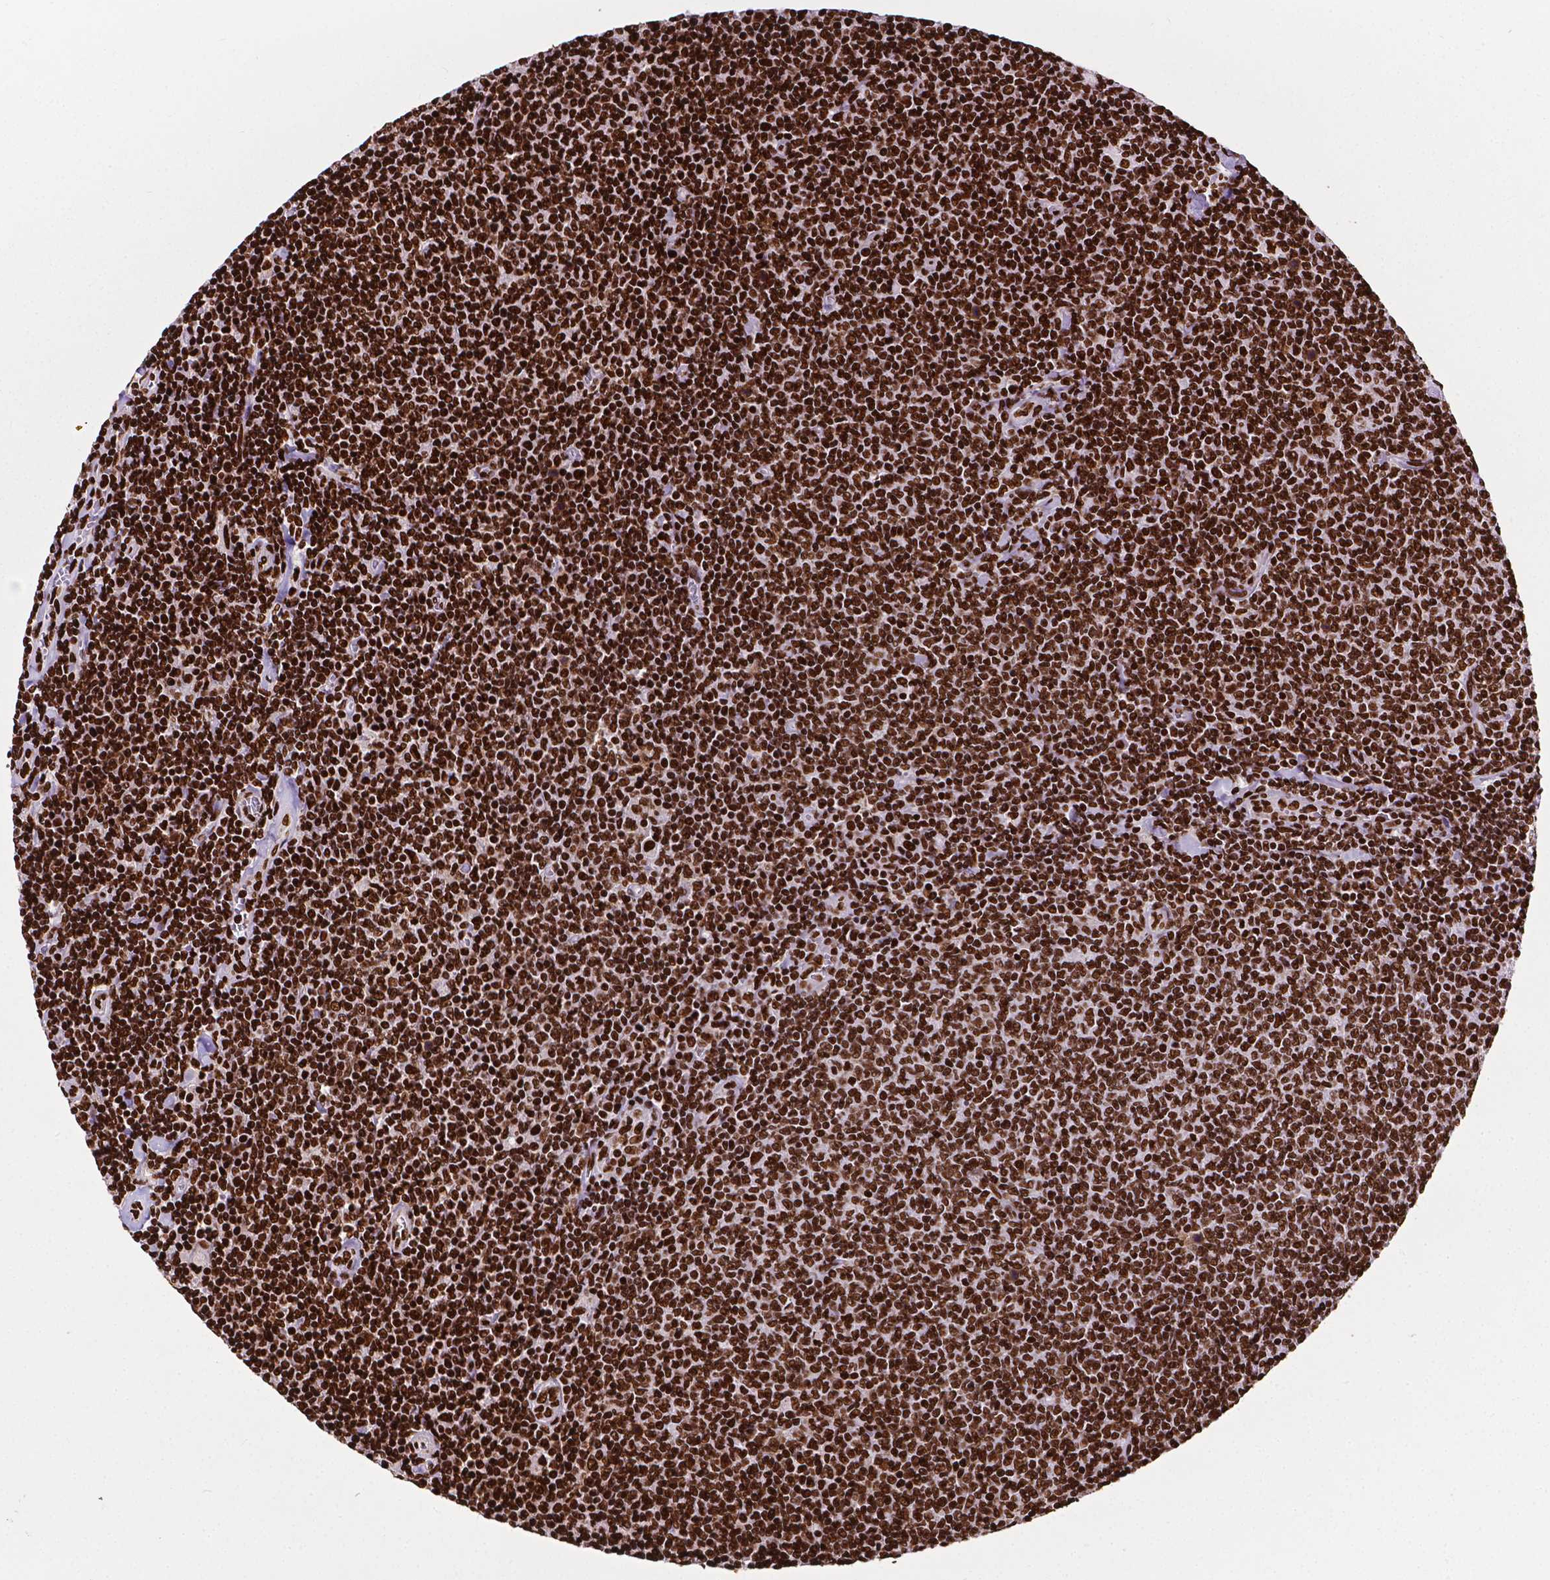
{"staining": {"intensity": "strong", "quantity": ">75%", "location": "nuclear"}, "tissue": "lymphoma", "cell_type": "Tumor cells", "image_type": "cancer", "snomed": [{"axis": "morphology", "description": "Malignant lymphoma, non-Hodgkin's type, Low grade"}, {"axis": "topography", "description": "Lymph node"}], "caption": "About >75% of tumor cells in low-grade malignant lymphoma, non-Hodgkin's type show strong nuclear protein staining as visualized by brown immunohistochemical staining.", "gene": "SMIM5", "patient": {"sex": "male", "age": 52}}